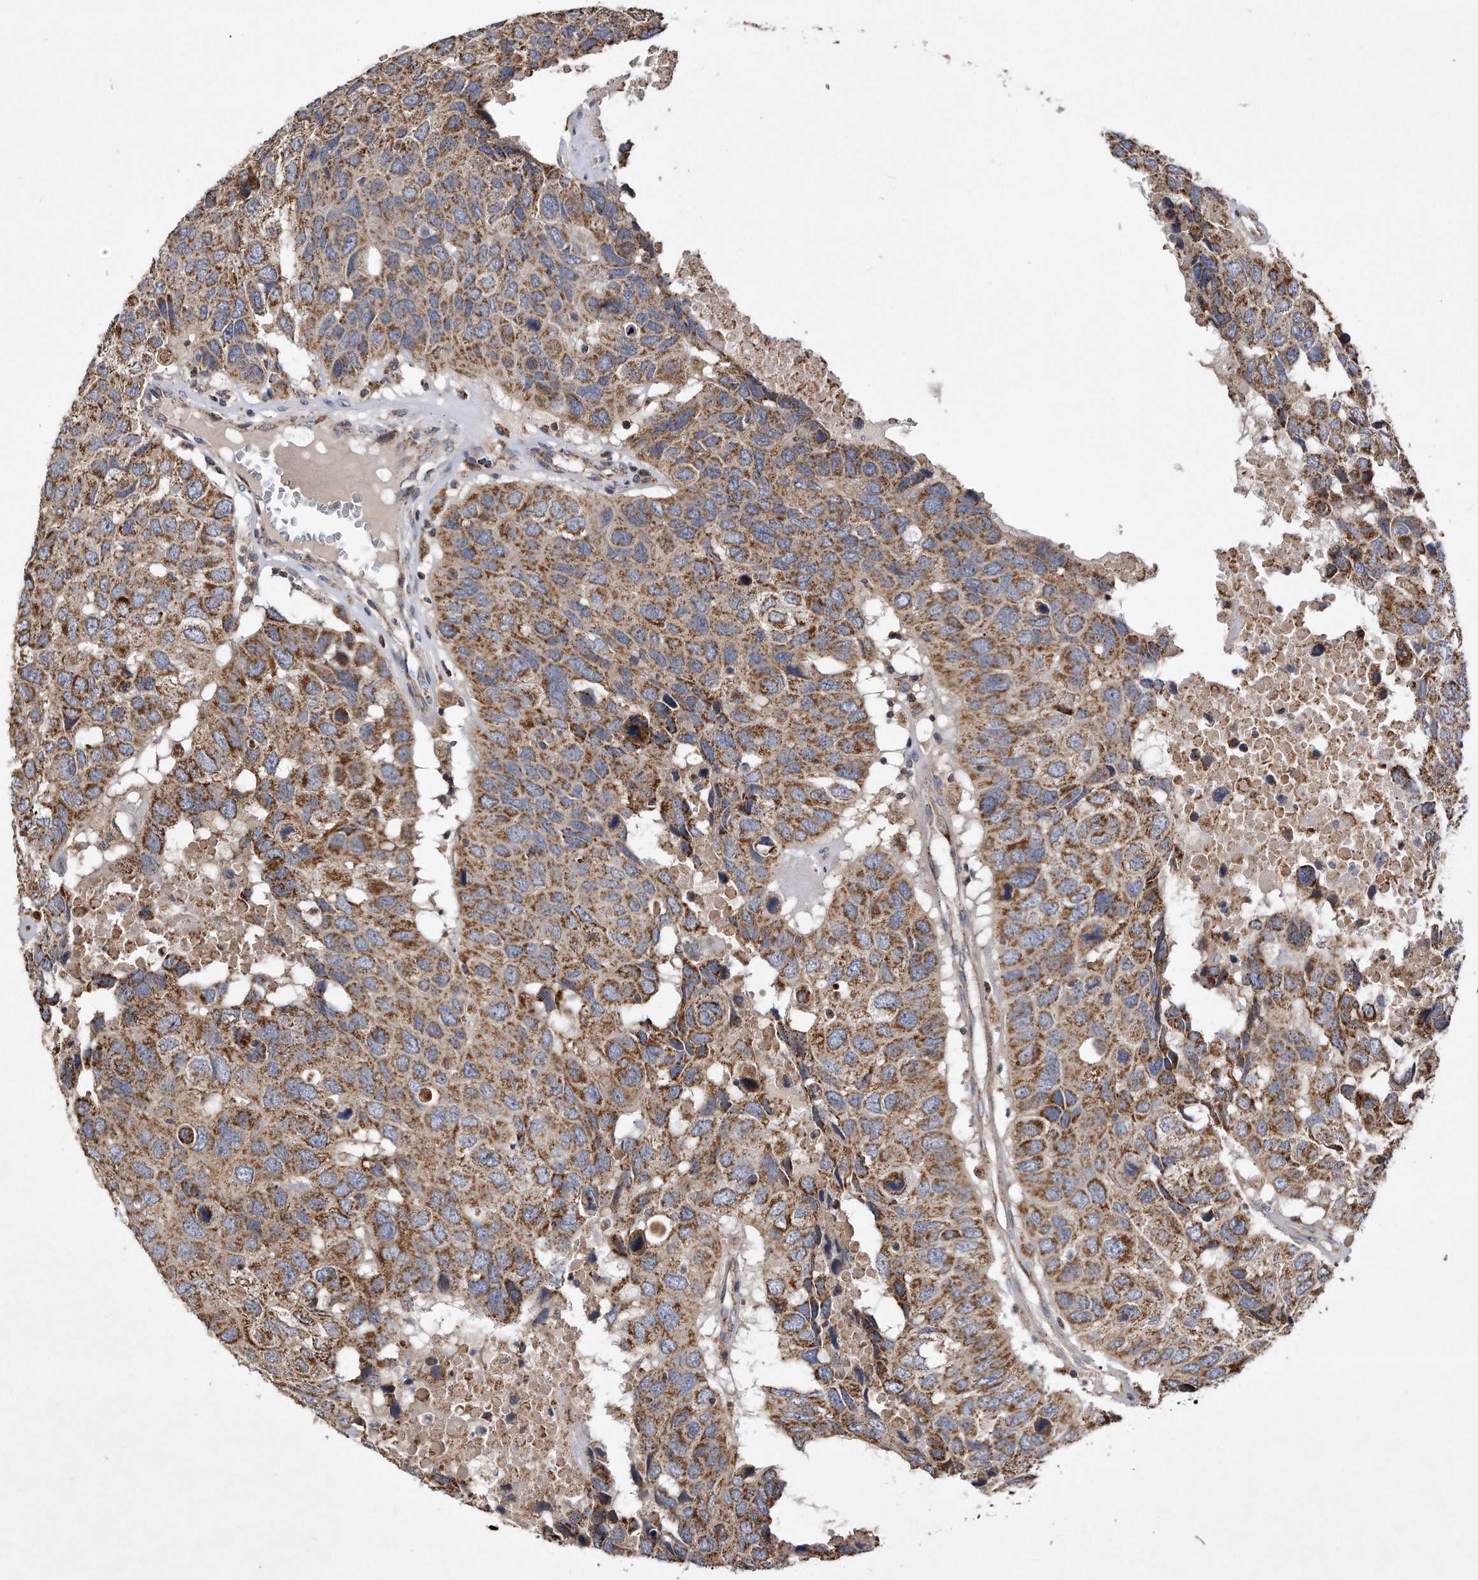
{"staining": {"intensity": "moderate", "quantity": ">75%", "location": "cytoplasmic/membranous"}, "tissue": "head and neck cancer", "cell_type": "Tumor cells", "image_type": "cancer", "snomed": [{"axis": "morphology", "description": "Squamous cell carcinoma, NOS"}, {"axis": "topography", "description": "Head-Neck"}], "caption": "Tumor cells show moderate cytoplasmic/membranous expression in about >75% of cells in head and neck squamous cell carcinoma. Immunohistochemistry stains the protein in brown and the nuclei are stained blue.", "gene": "PPP5C", "patient": {"sex": "male", "age": 66}}